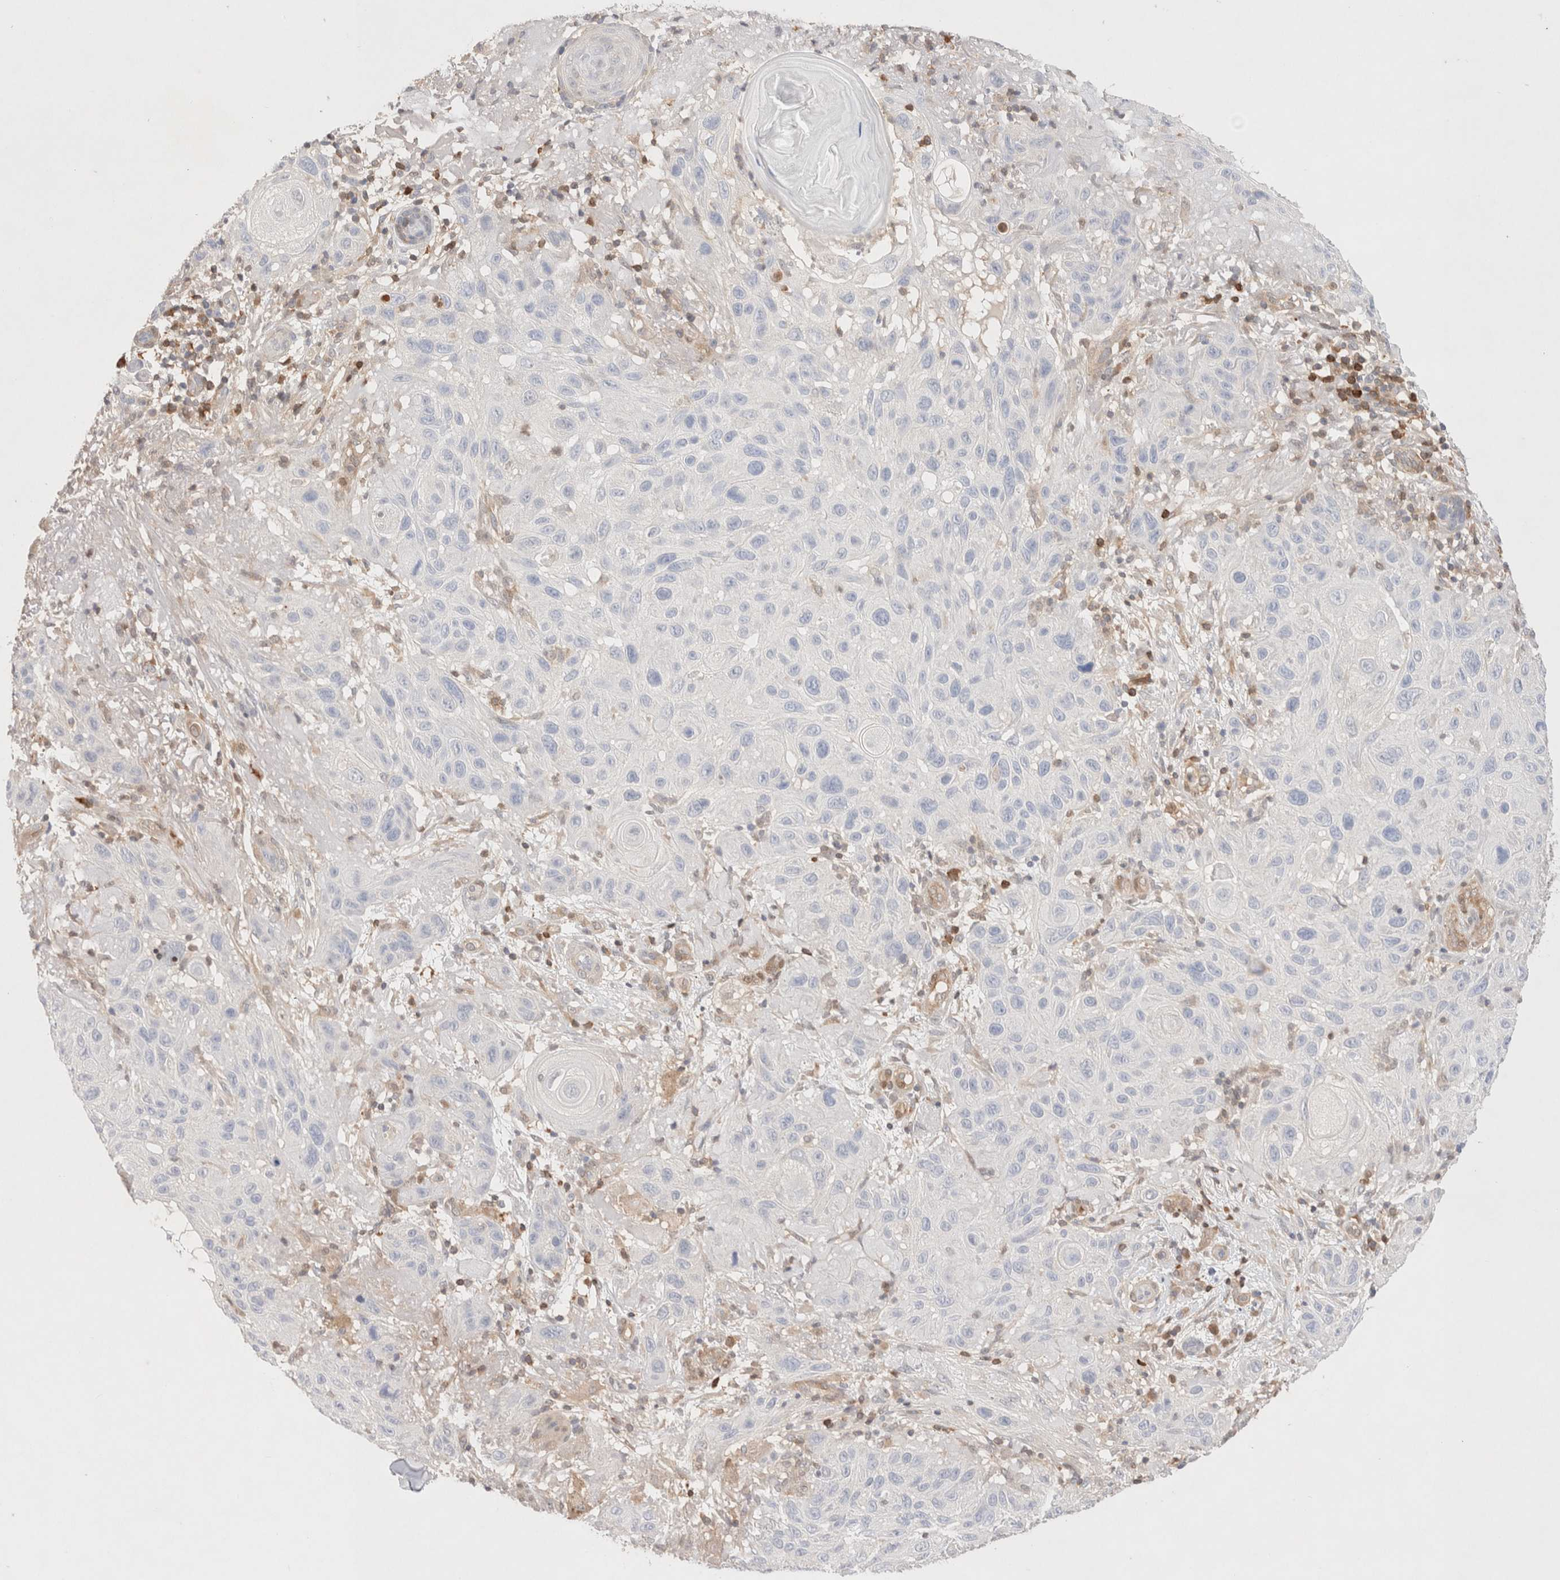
{"staining": {"intensity": "negative", "quantity": "none", "location": "none"}, "tissue": "skin cancer", "cell_type": "Tumor cells", "image_type": "cancer", "snomed": [{"axis": "morphology", "description": "Normal tissue, NOS"}, {"axis": "morphology", "description": "Squamous cell carcinoma, NOS"}, {"axis": "topography", "description": "Skin"}], "caption": "DAB immunohistochemical staining of human skin squamous cell carcinoma shows no significant positivity in tumor cells.", "gene": "STARD10", "patient": {"sex": "female", "age": 96}}